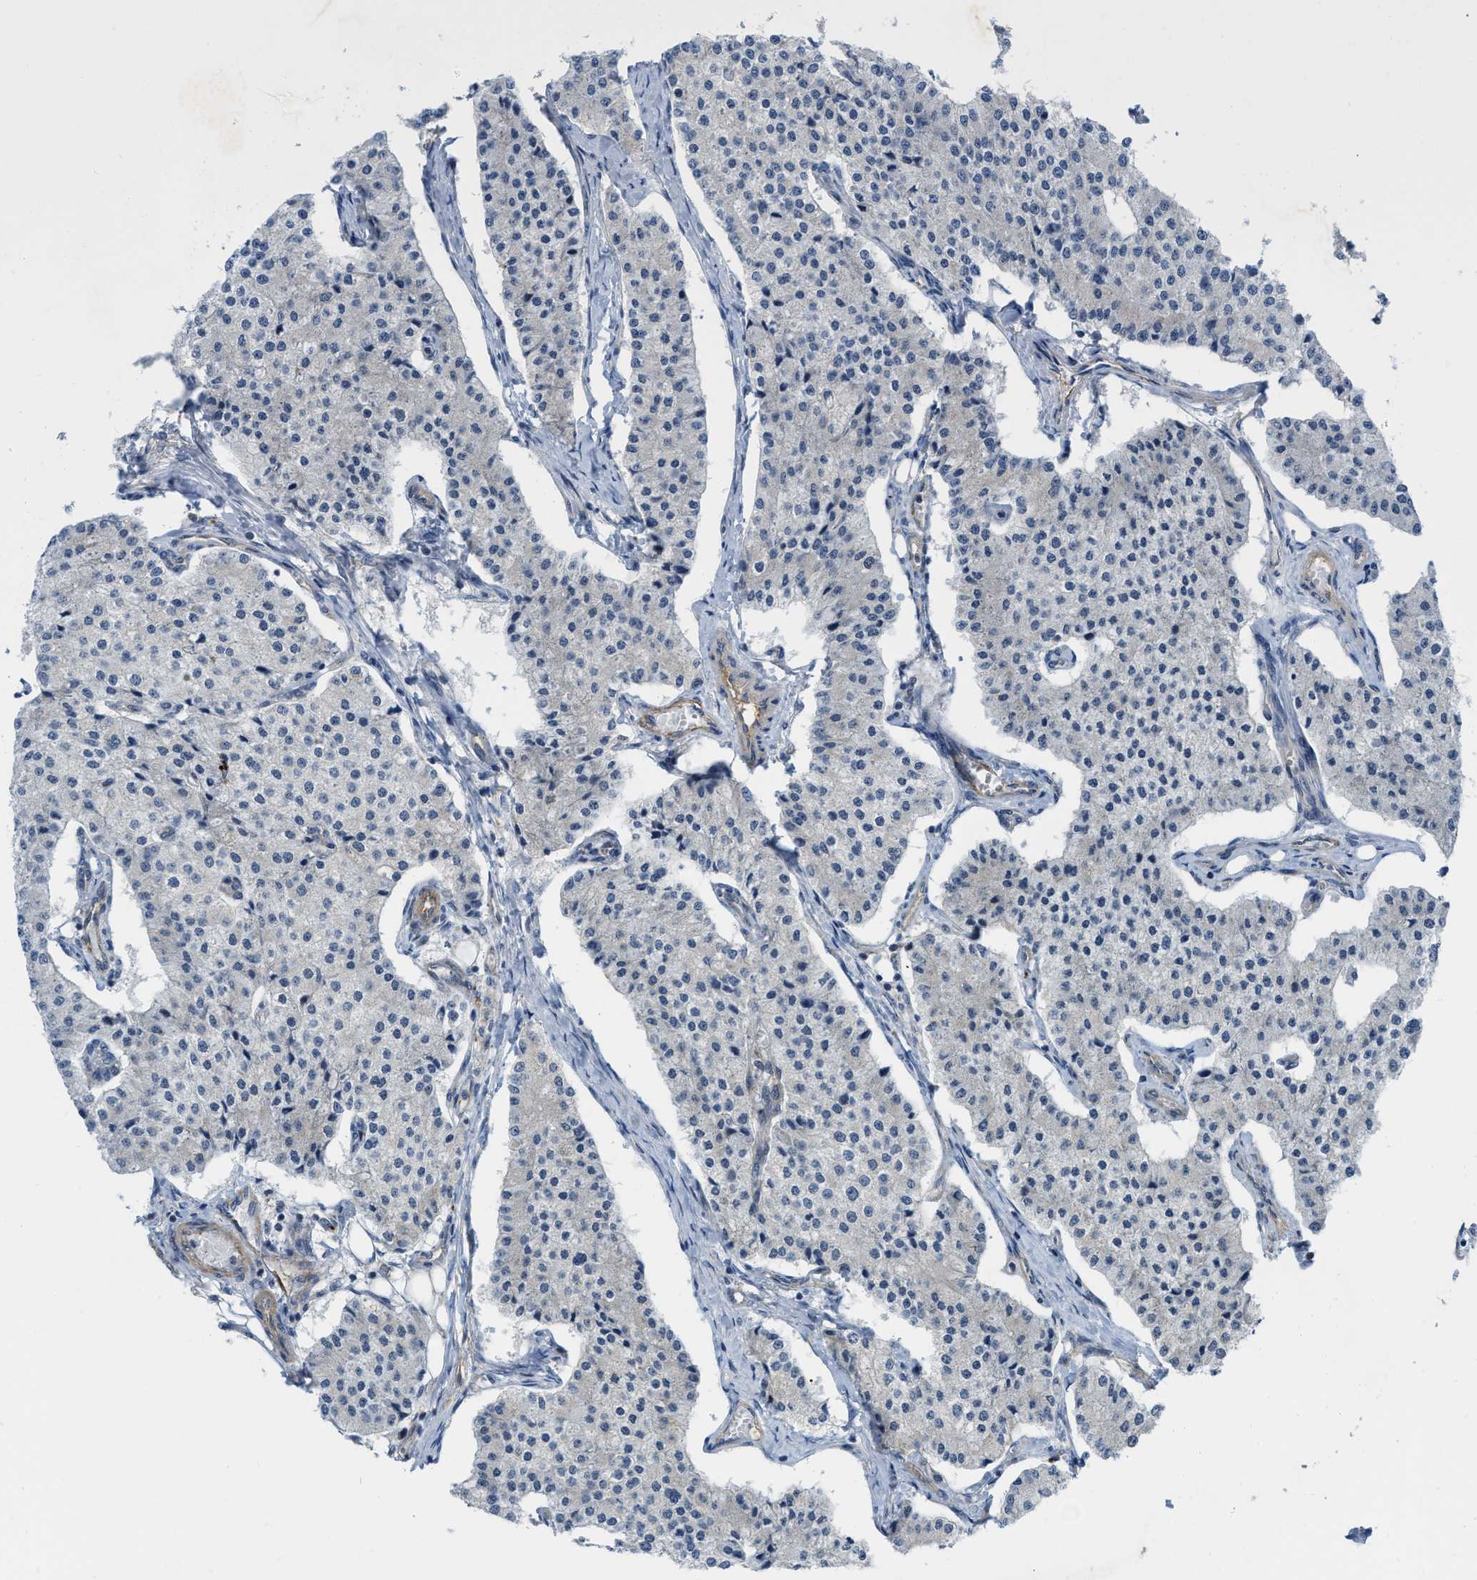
{"staining": {"intensity": "negative", "quantity": "none", "location": "none"}, "tissue": "carcinoid", "cell_type": "Tumor cells", "image_type": "cancer", "snomed": [{"axis": "morphology", "description": "Carcinoid, malignant, NOS"}, {"axis": "topography", "description": "Colon"}], "caption": "Immunohistochemical staining of malignant carcinoid displays no significant expression in tumor cells.", "gene": "NAPEPLD", "patient": {"sex": "female", "age": 52}}